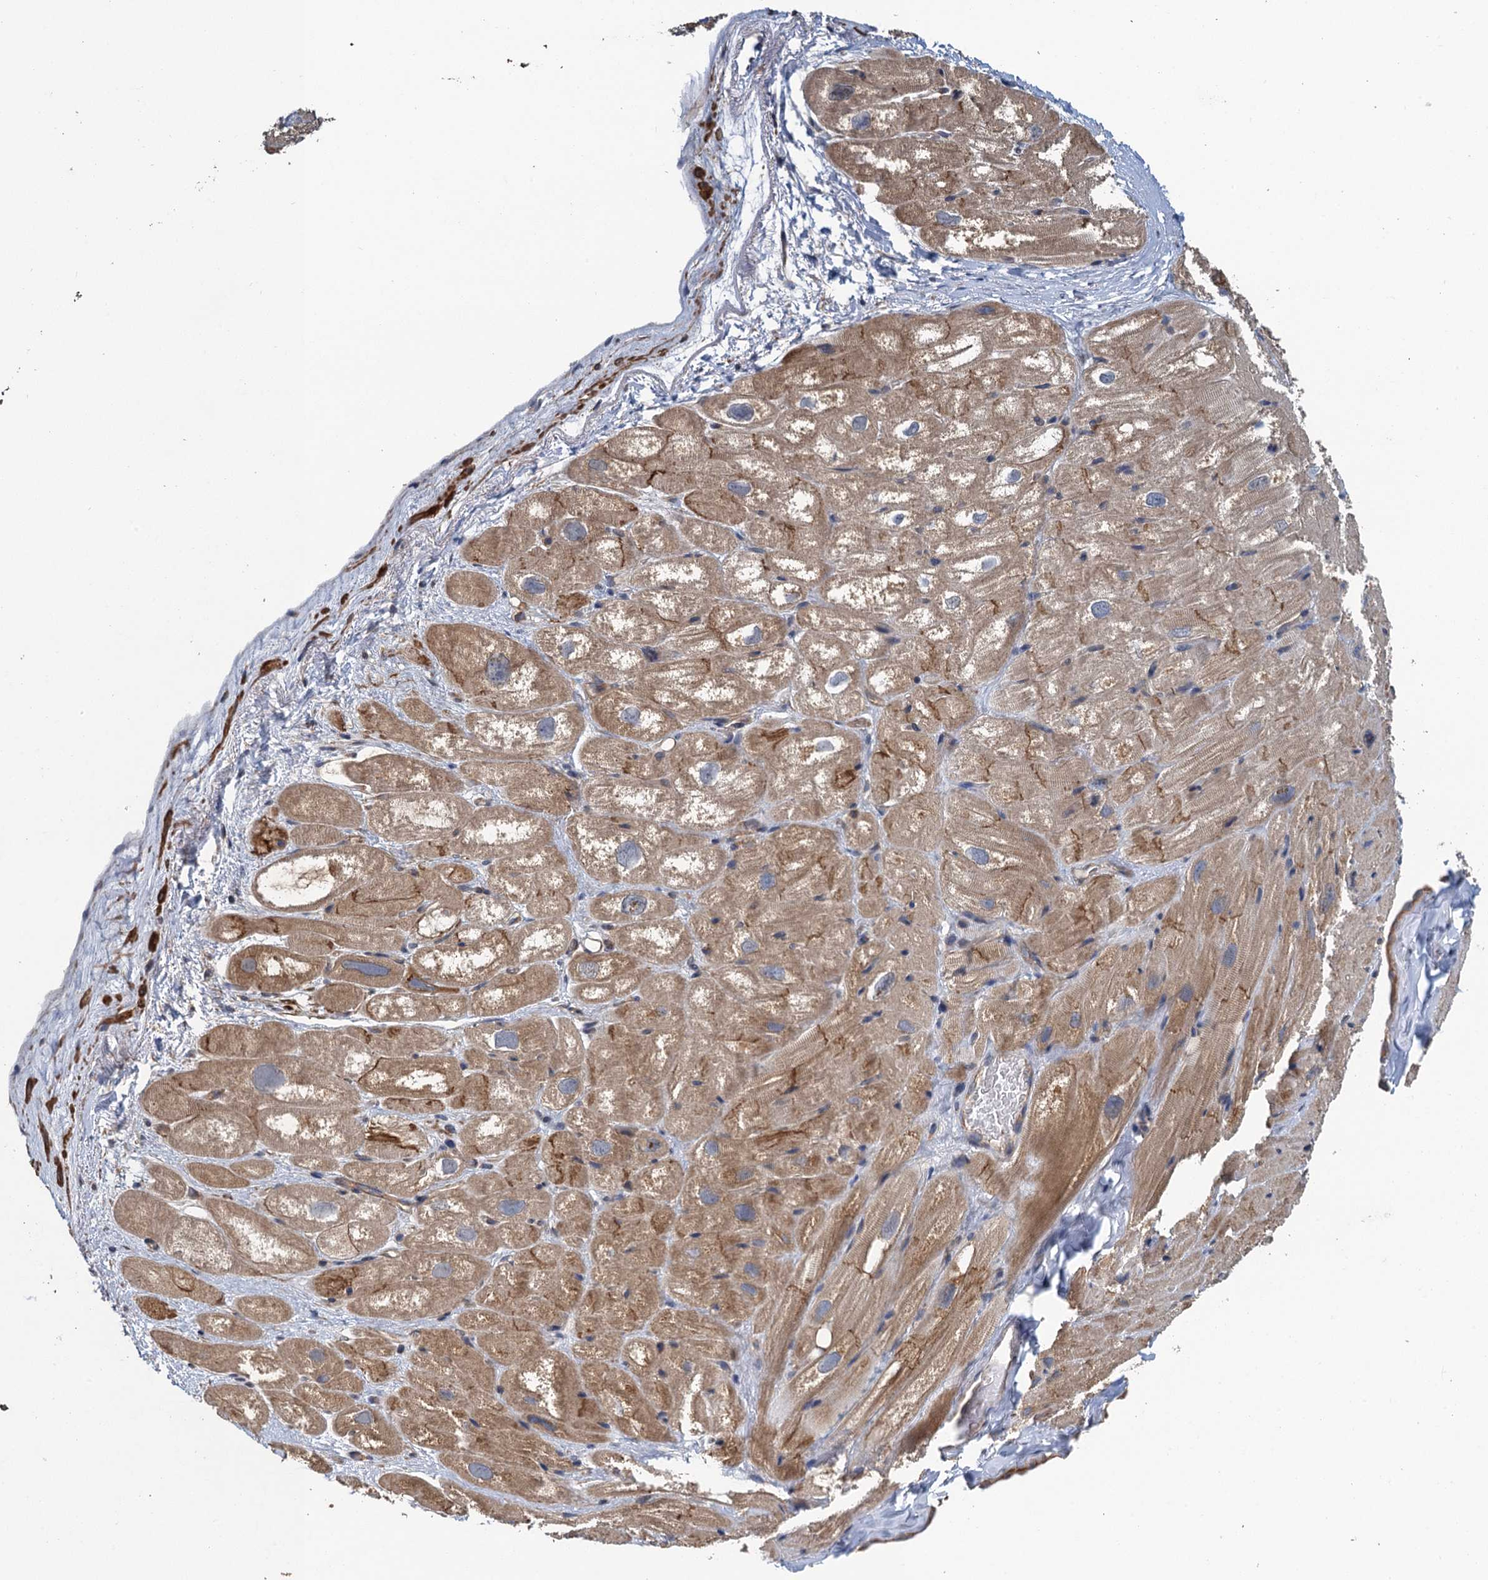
{"staining": {"intensity": "moderate", "quantity": ">75%", "location": "cytoplasmic/membranous"}, "tissue": "heart muscle", "cell_type": "Cardiomyocytes", "image_type": "normal", "snomed": [{"axis": "morphology", "description": "Normal tissue, NOS"}, {"axis": "topography", "description": "Heart"}], "caption": "Immunohistochemical staining of normal human heart muscle displays >75% levels of moderate cytoplasmic/membranous protein staining in approximately >75% of cardiomyocytes.", "gene": "MEAK7", "patient": {"sex": "male", "age": 50}}